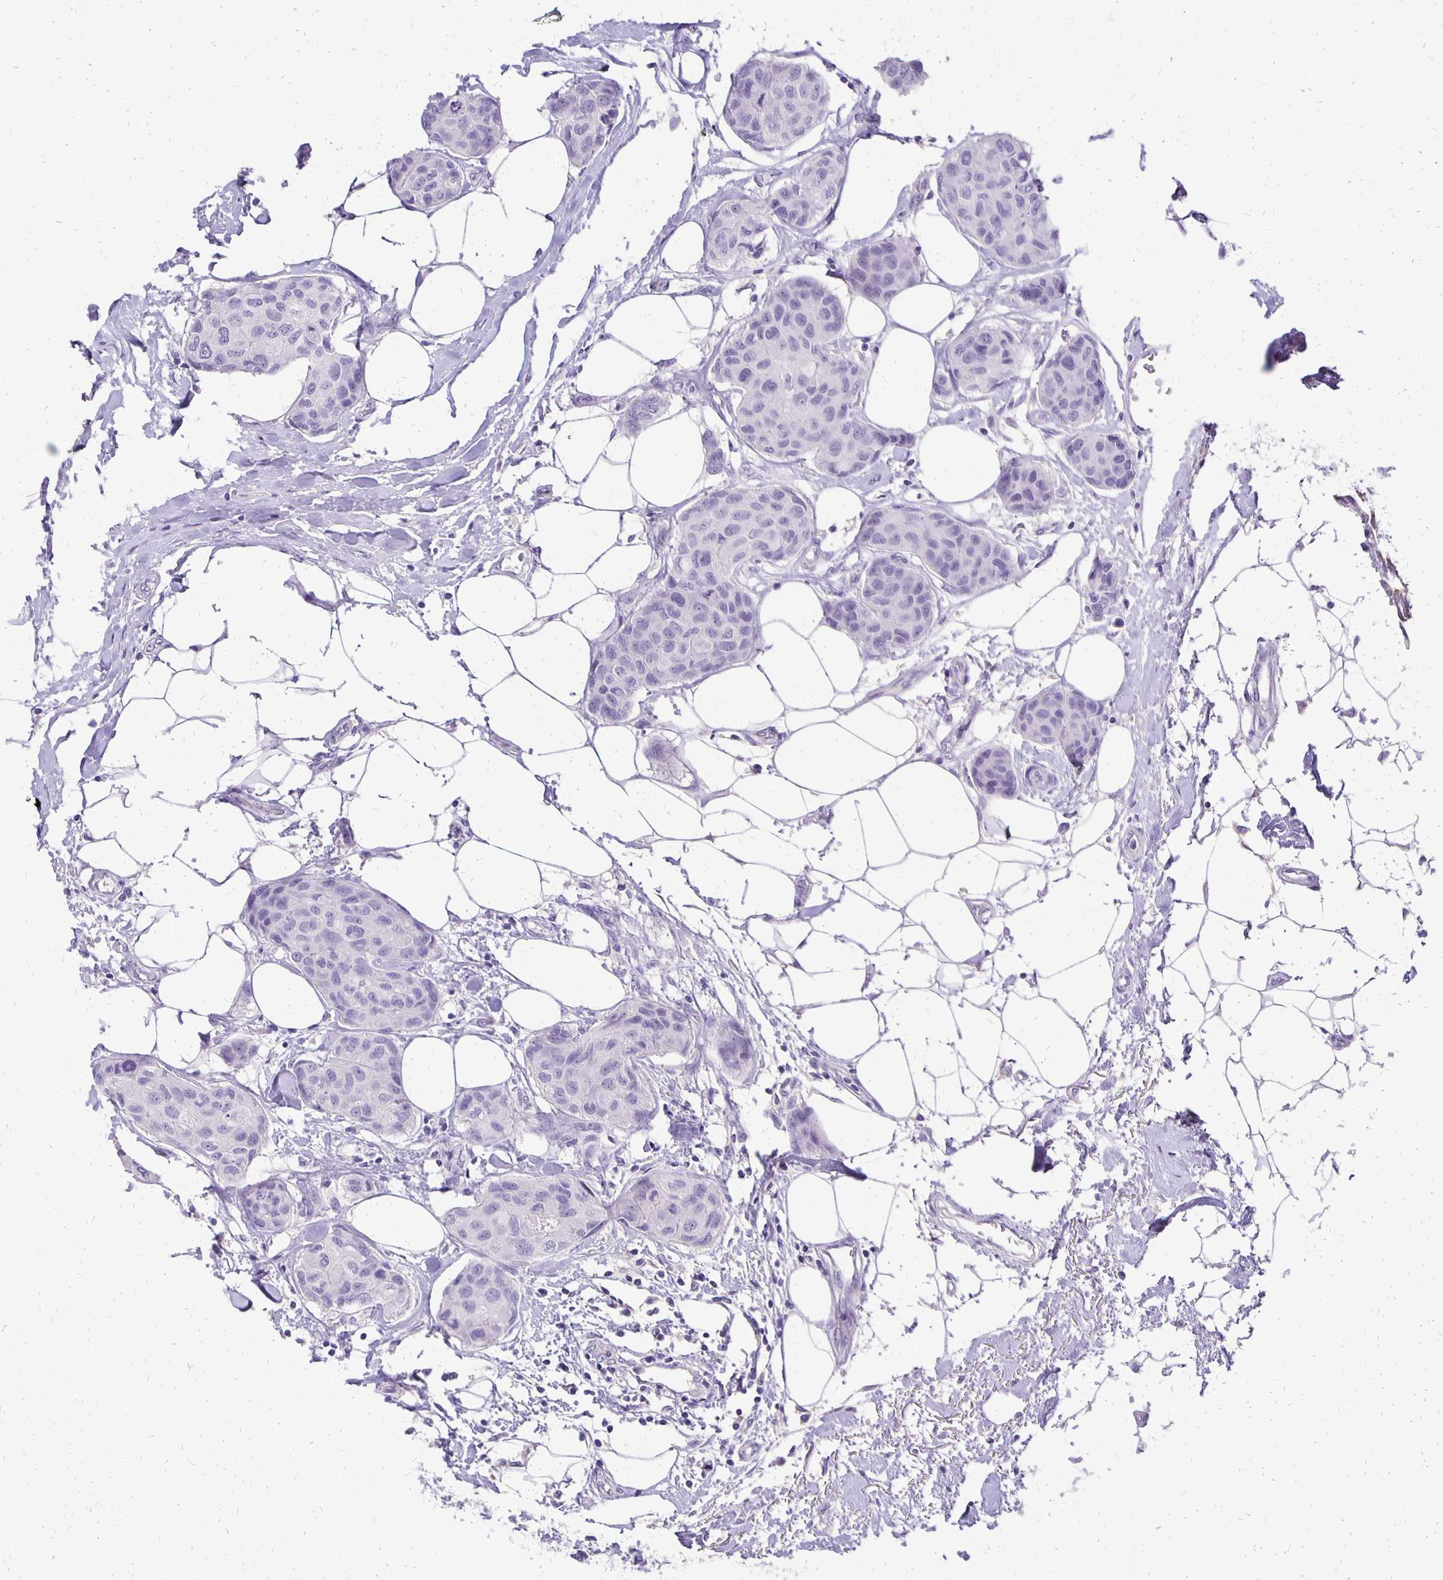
{"staining": {"intensity": "negative", "quantity": "none", "location": "none"}, "tissue": "breast cancer", "cell_type": "Tumor cells", "image_type": "cancer", "snomed": [{"axis": "morphology", "description": "Duct carcinoma"}, {"axis": "topography", "description": "Breast"}], "caption": "The micrograph exhibits no staining of tumor cells in breast invasive ductal carcinoma. Nuclei are stained in blue.", "gene": "ANKRD45", "patient": {"sex": "female", "age": 80}}